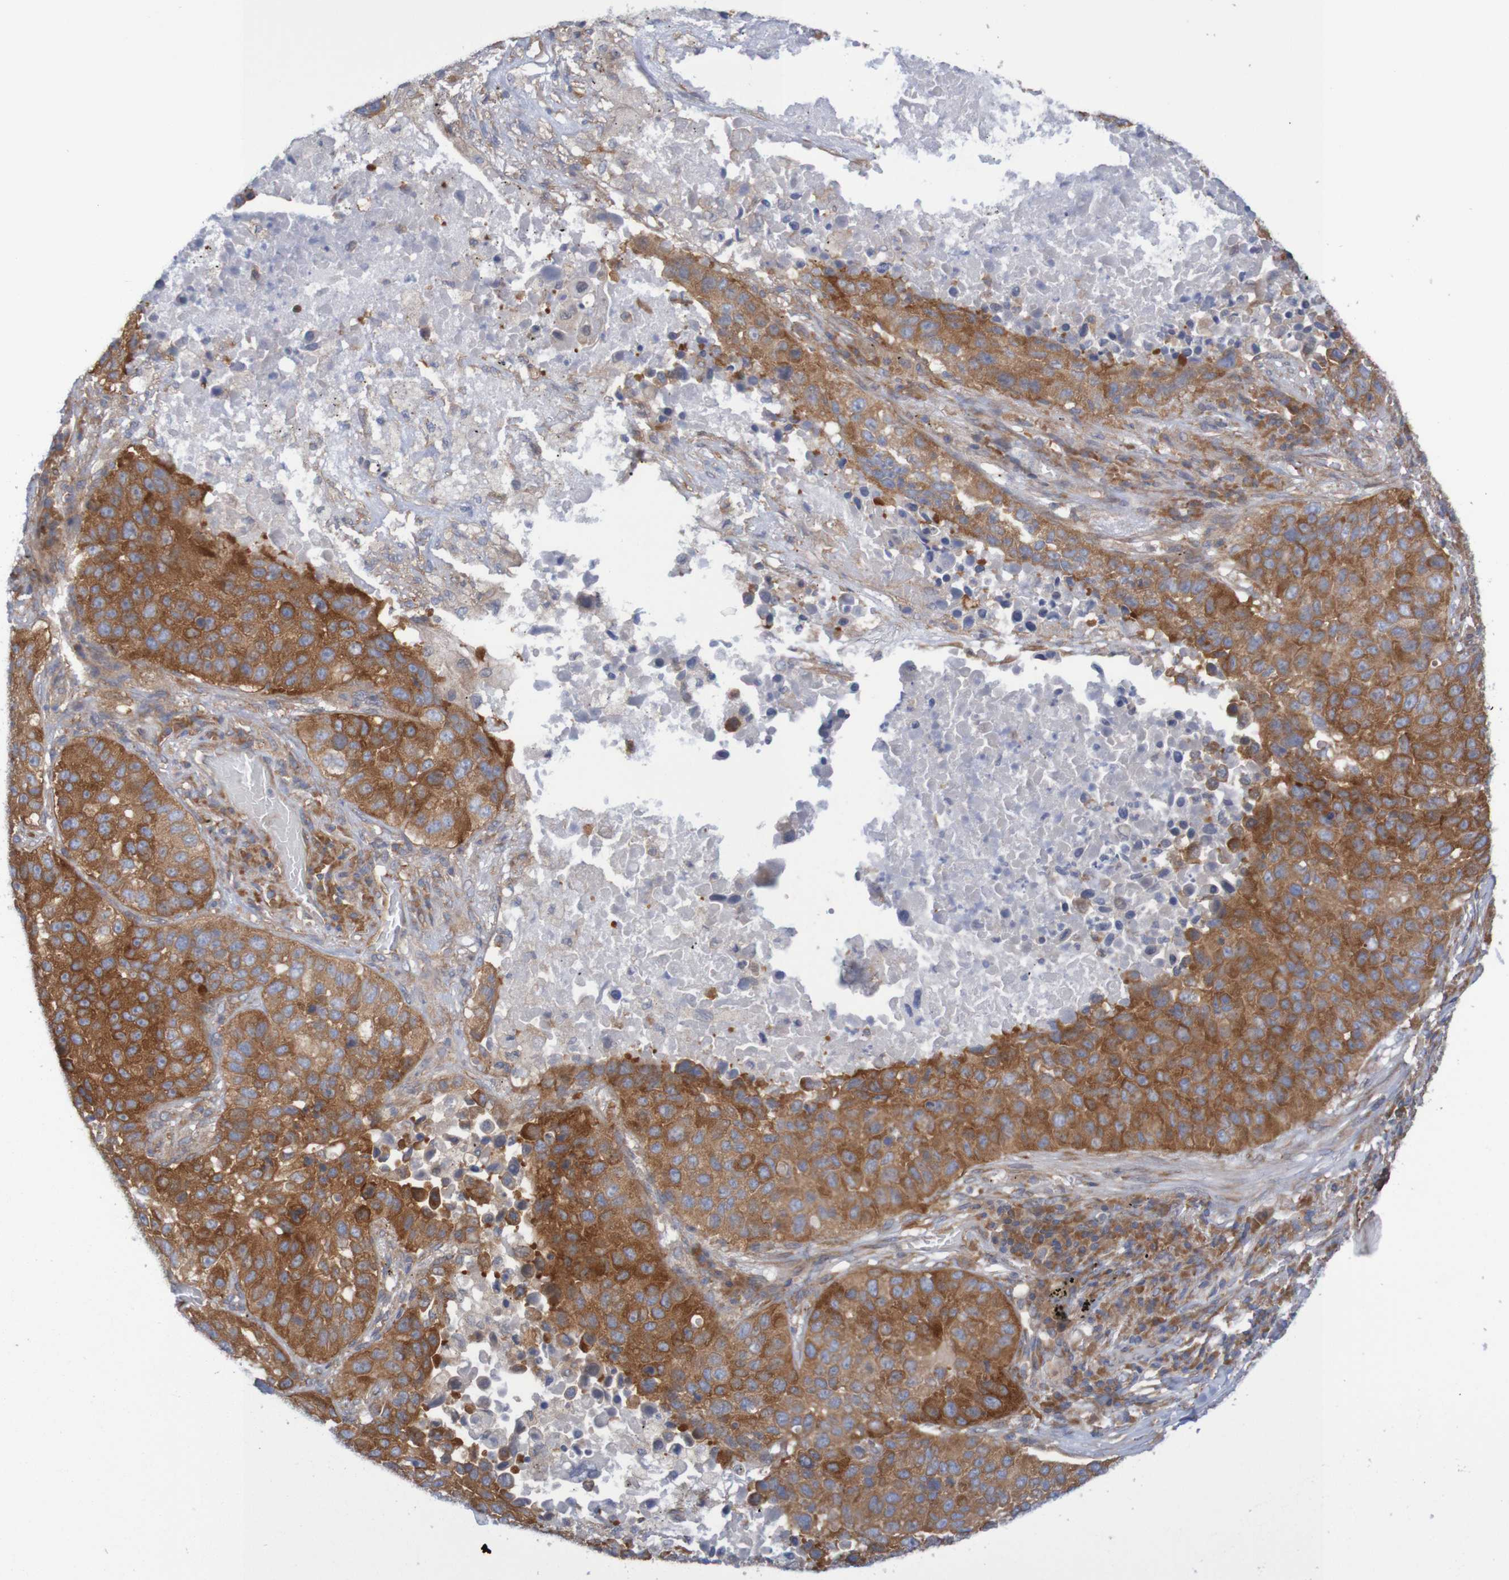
{"staining": {"intensity": "strong", "quantity": ">75%", "location": "cytoplasmic/membranous"}, "tissue": "lung cancer", "cell_type": "Tumor cells", "image_type": "cancer", "snomed": [{"axis": "morphology", "description": "Squamous cell carcinoma, NOS"}, {"axis": "topography", "description": "Lung"}], "caption": "Approximately >75% of tumor cells in lung cancer demonstrate strong cytoplasmic/membranous protein expression as visualized by brown immunohistochemical staining.", "gene": "LRRC47", "patient": {"sex": "male", "age": 57}}